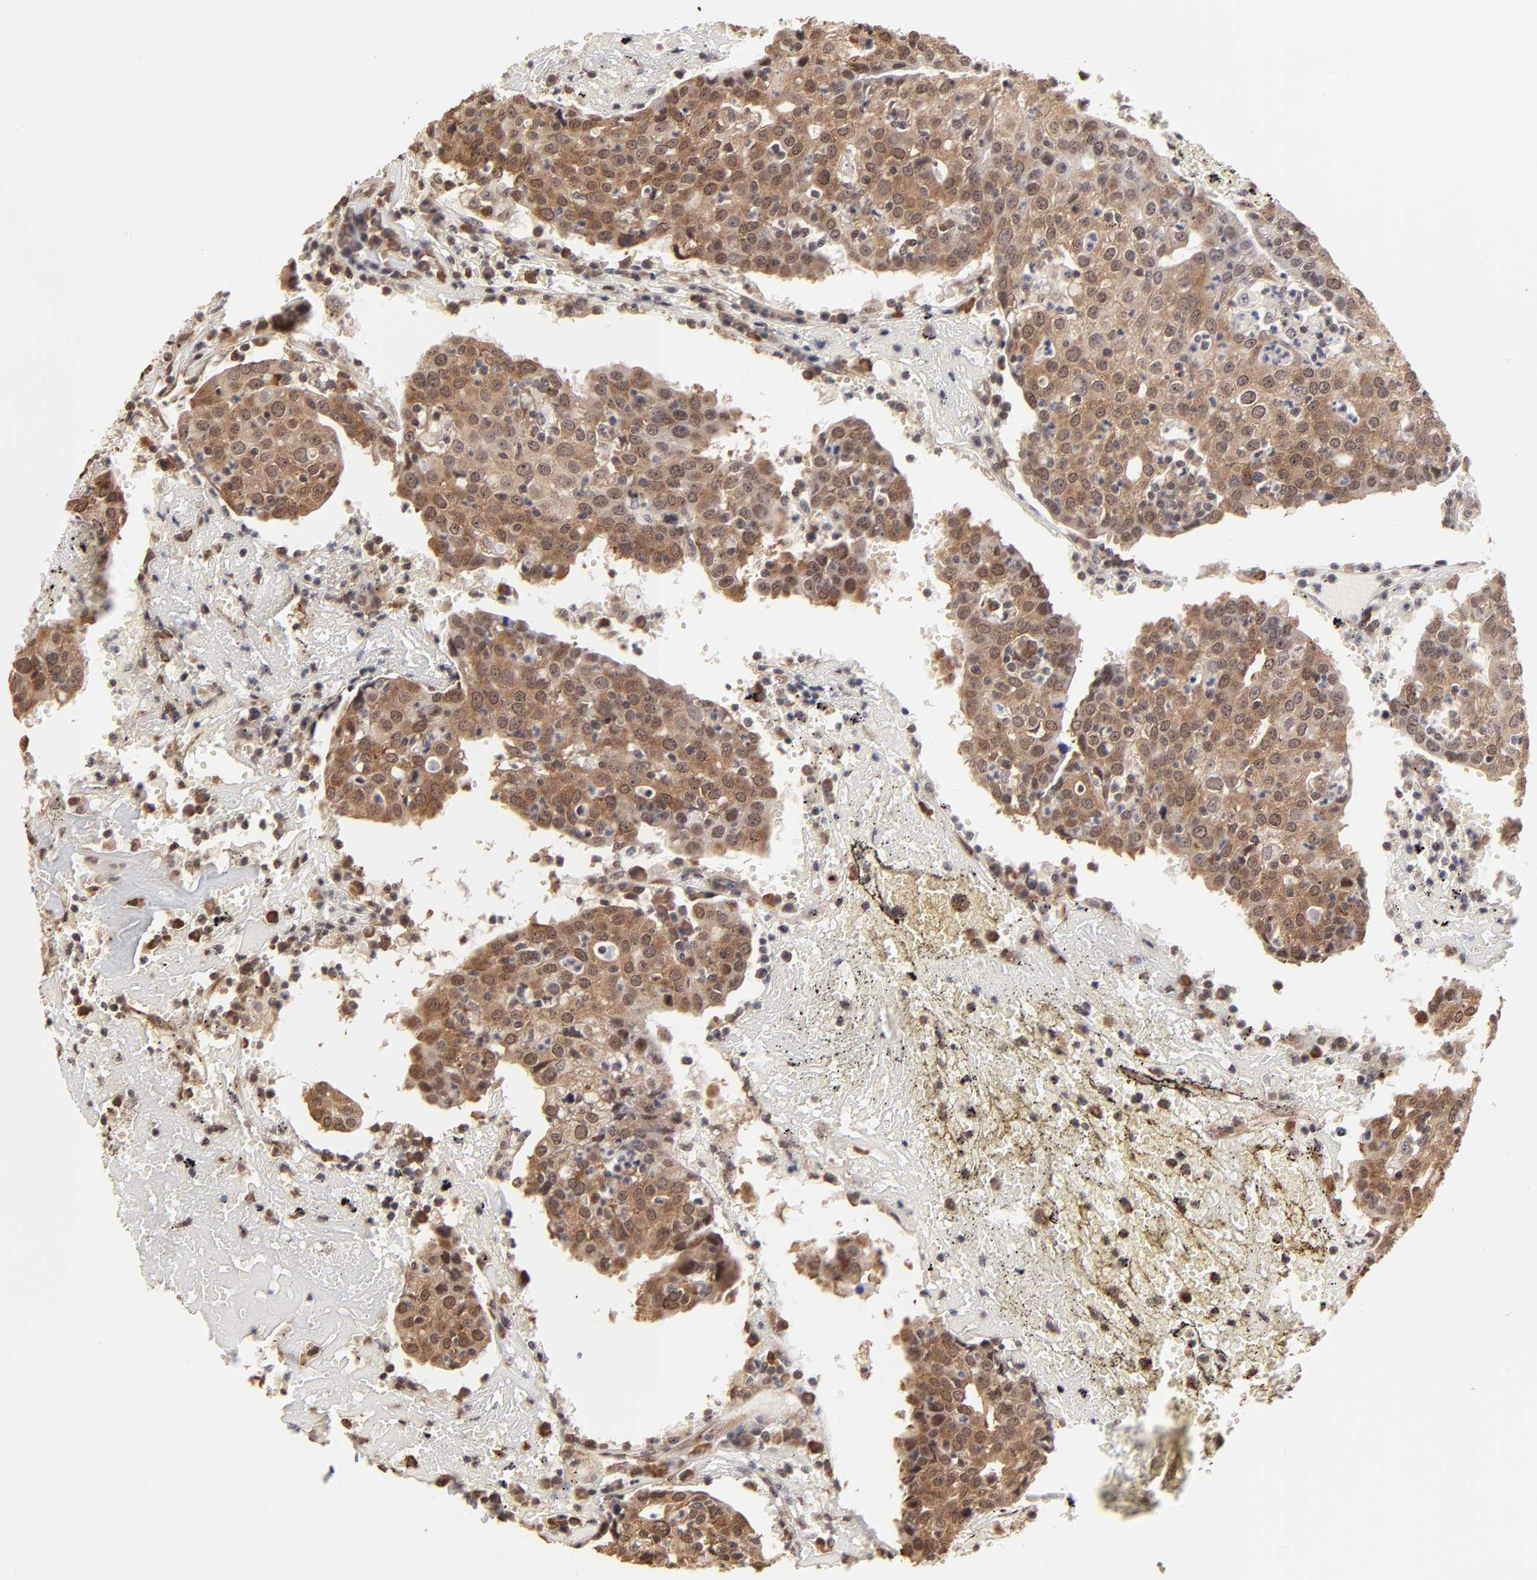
{"staining": {"intensity": "weak", "quantity": "25%-75%", "location": "cytoplasmic/membranous,nuclear"}, "tissue": "head and neck cancer", "cell_type": "Tumor cells", "image_type": "cancer", "snomed": [{"axis": "morphology", "description": "Adenocarcinoma, NOS"}, {"axis": "topography", "description": "Salivary gland"}, {"axis": "topography", "description": "Head-Neck"}], "caption": "Protein expression by immunohistochemistry (IHC) displays weak cytoplasmic/membranous and nuclear expression in about 25%-75% of tumor cells in head and neck cancer.", "gene": "BRPF1", "patient": {"sex": "female", "age": 65}}